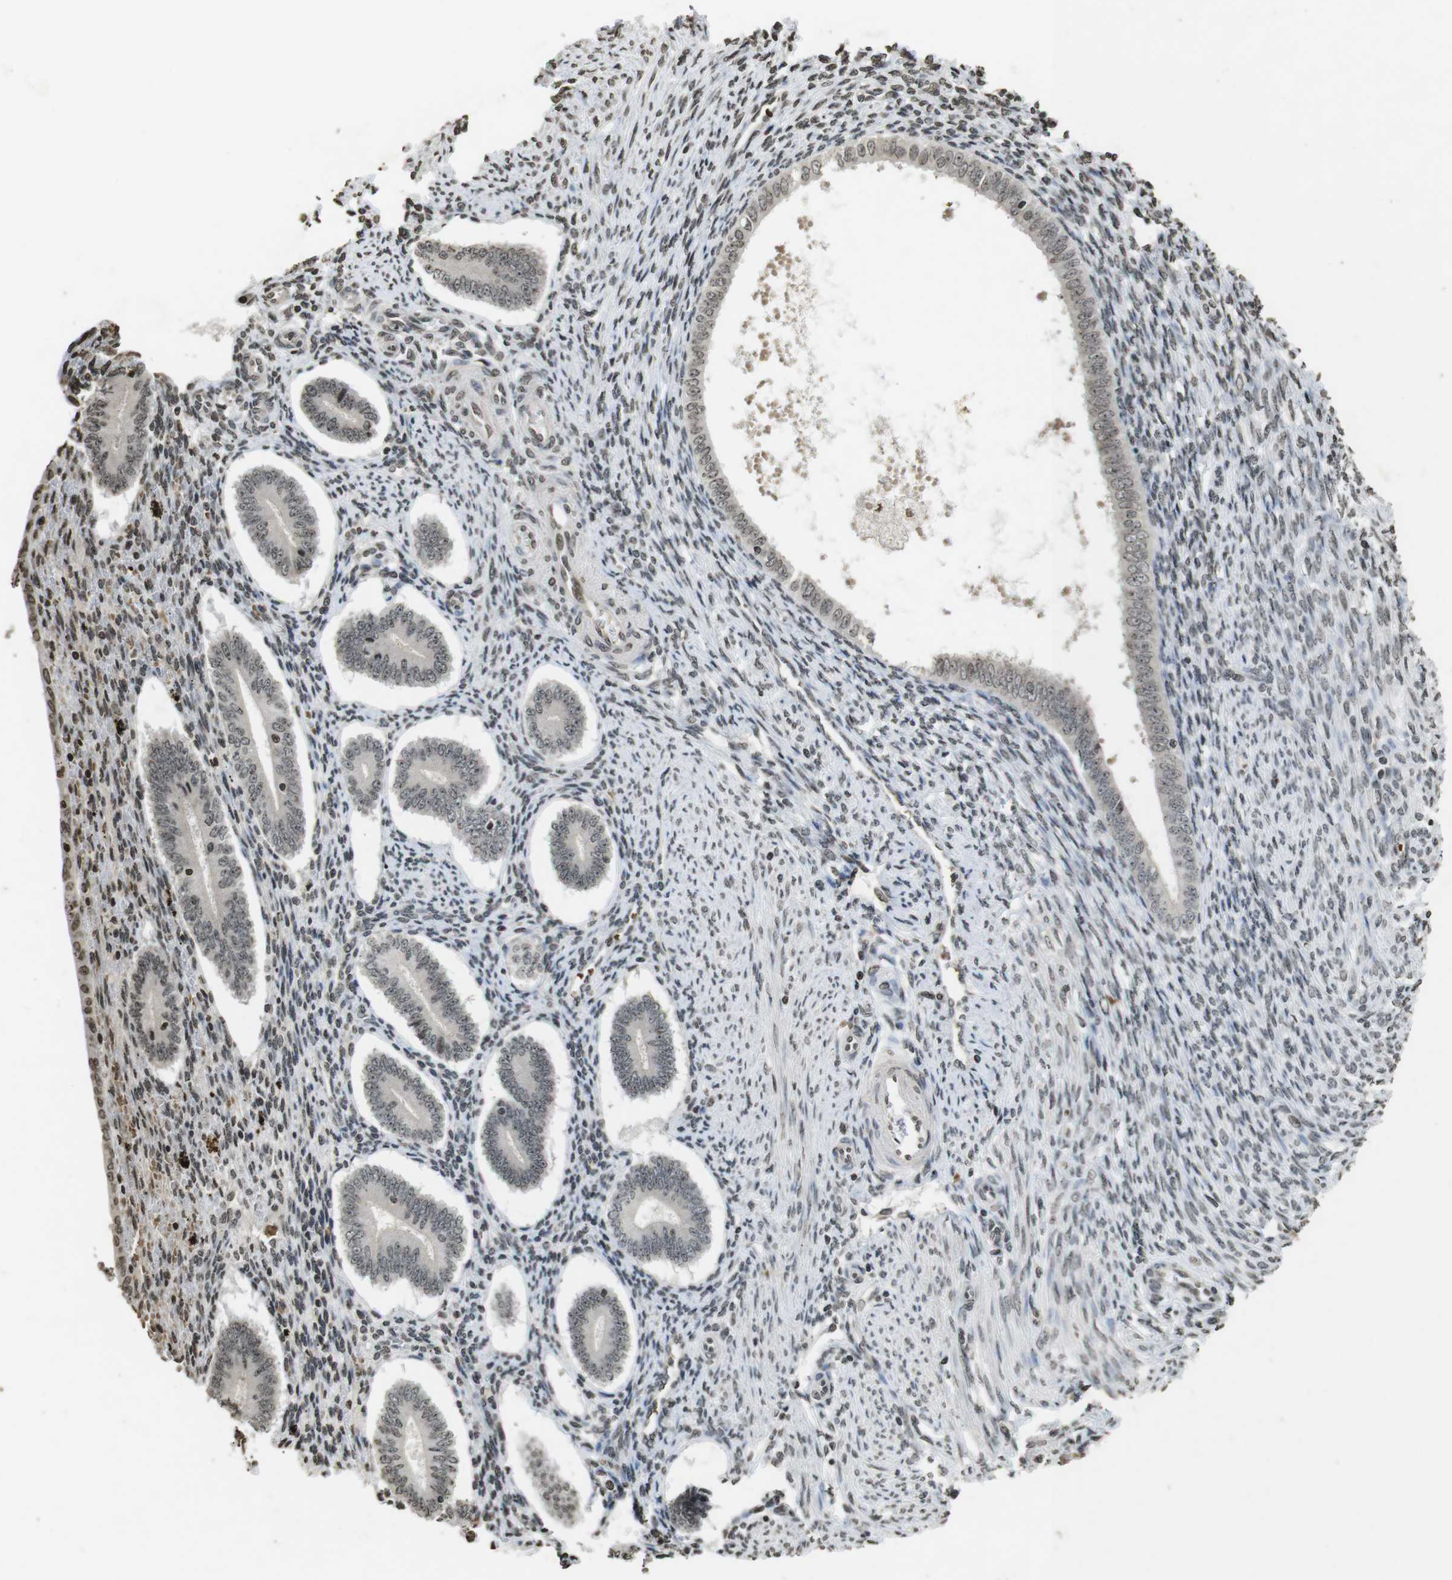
{"staining": {"intensity": "weak", "quantity": "25%-75%", "location": "nuclear"}, "tissue": "endometrium", "cell_type": "Cells in endometrial stroma", "image_type": "normal", "snomed": [{"axis": "morphology", "description": "Normal tissue, NOS"}, {"axis": "topography", "description": "Endometrium"}], "caption": "Immunohistochemistry (IHC) of normal human endometrium displays low levels of weak nuclear expression in about 25%-75% of cells in endometrial stroma.", "gene": "FOXA3", "patient": {"sex": "female", "age": 42}}